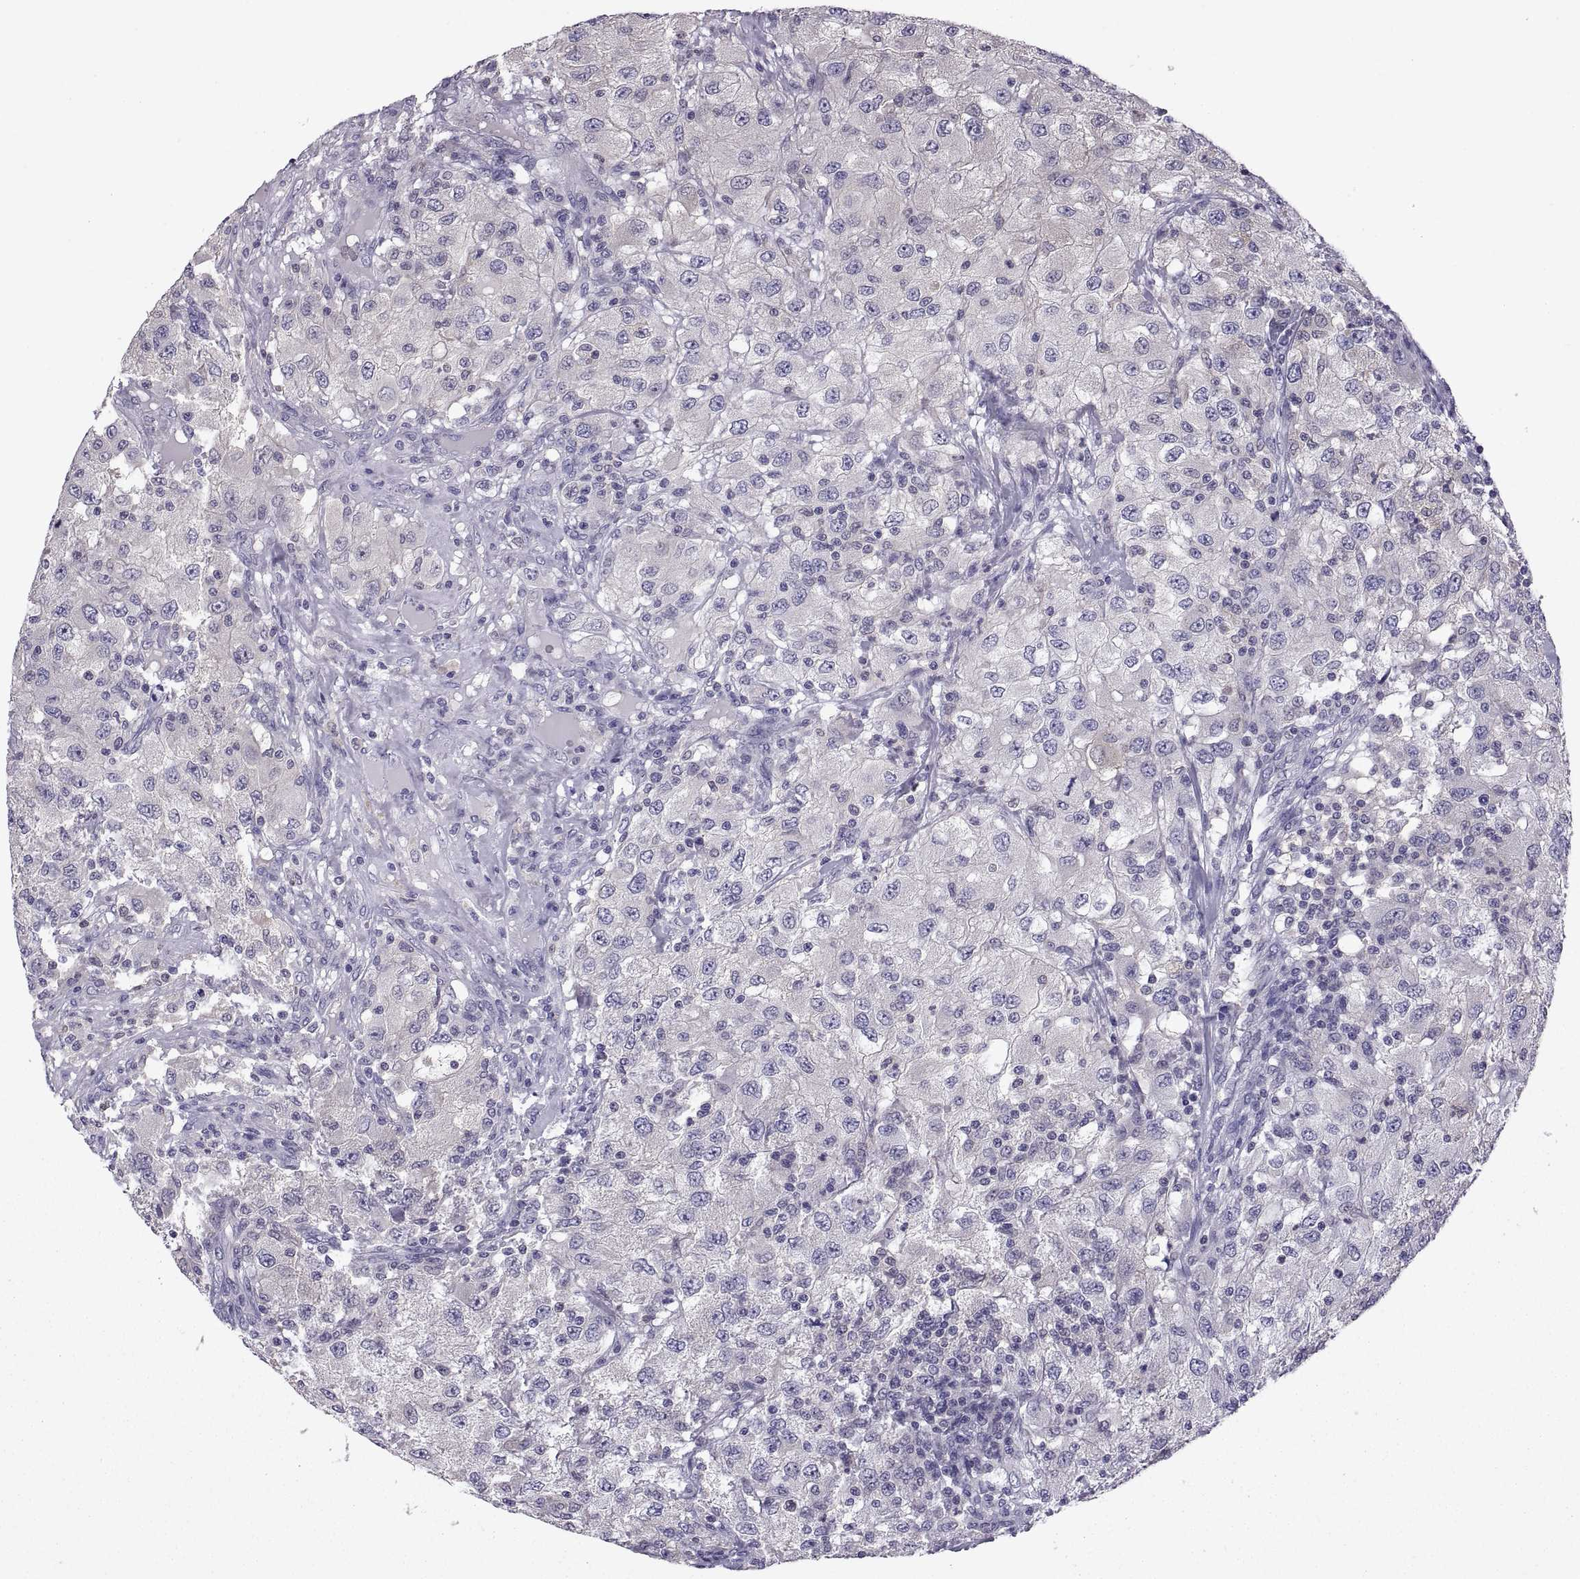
{"staining": {"intensity": "negative", "quantity": "none", "location": "none"}, "tissue": "renal cancer", "cell_type": "Tumor cells", "image_type": "cancer", "snomed": [{"axis": "morphology", "description": "Adenocarcinoma, NOS"}, {"axis": "topography", "description": "Kidney"}], "caption": "Renal adenocarcinoma stained for a protein using immunohistochemistry (IHC) reveals no staining tumor cells.", "gene": "FGF9", "patient": {"sex": "female", "age": 67}}